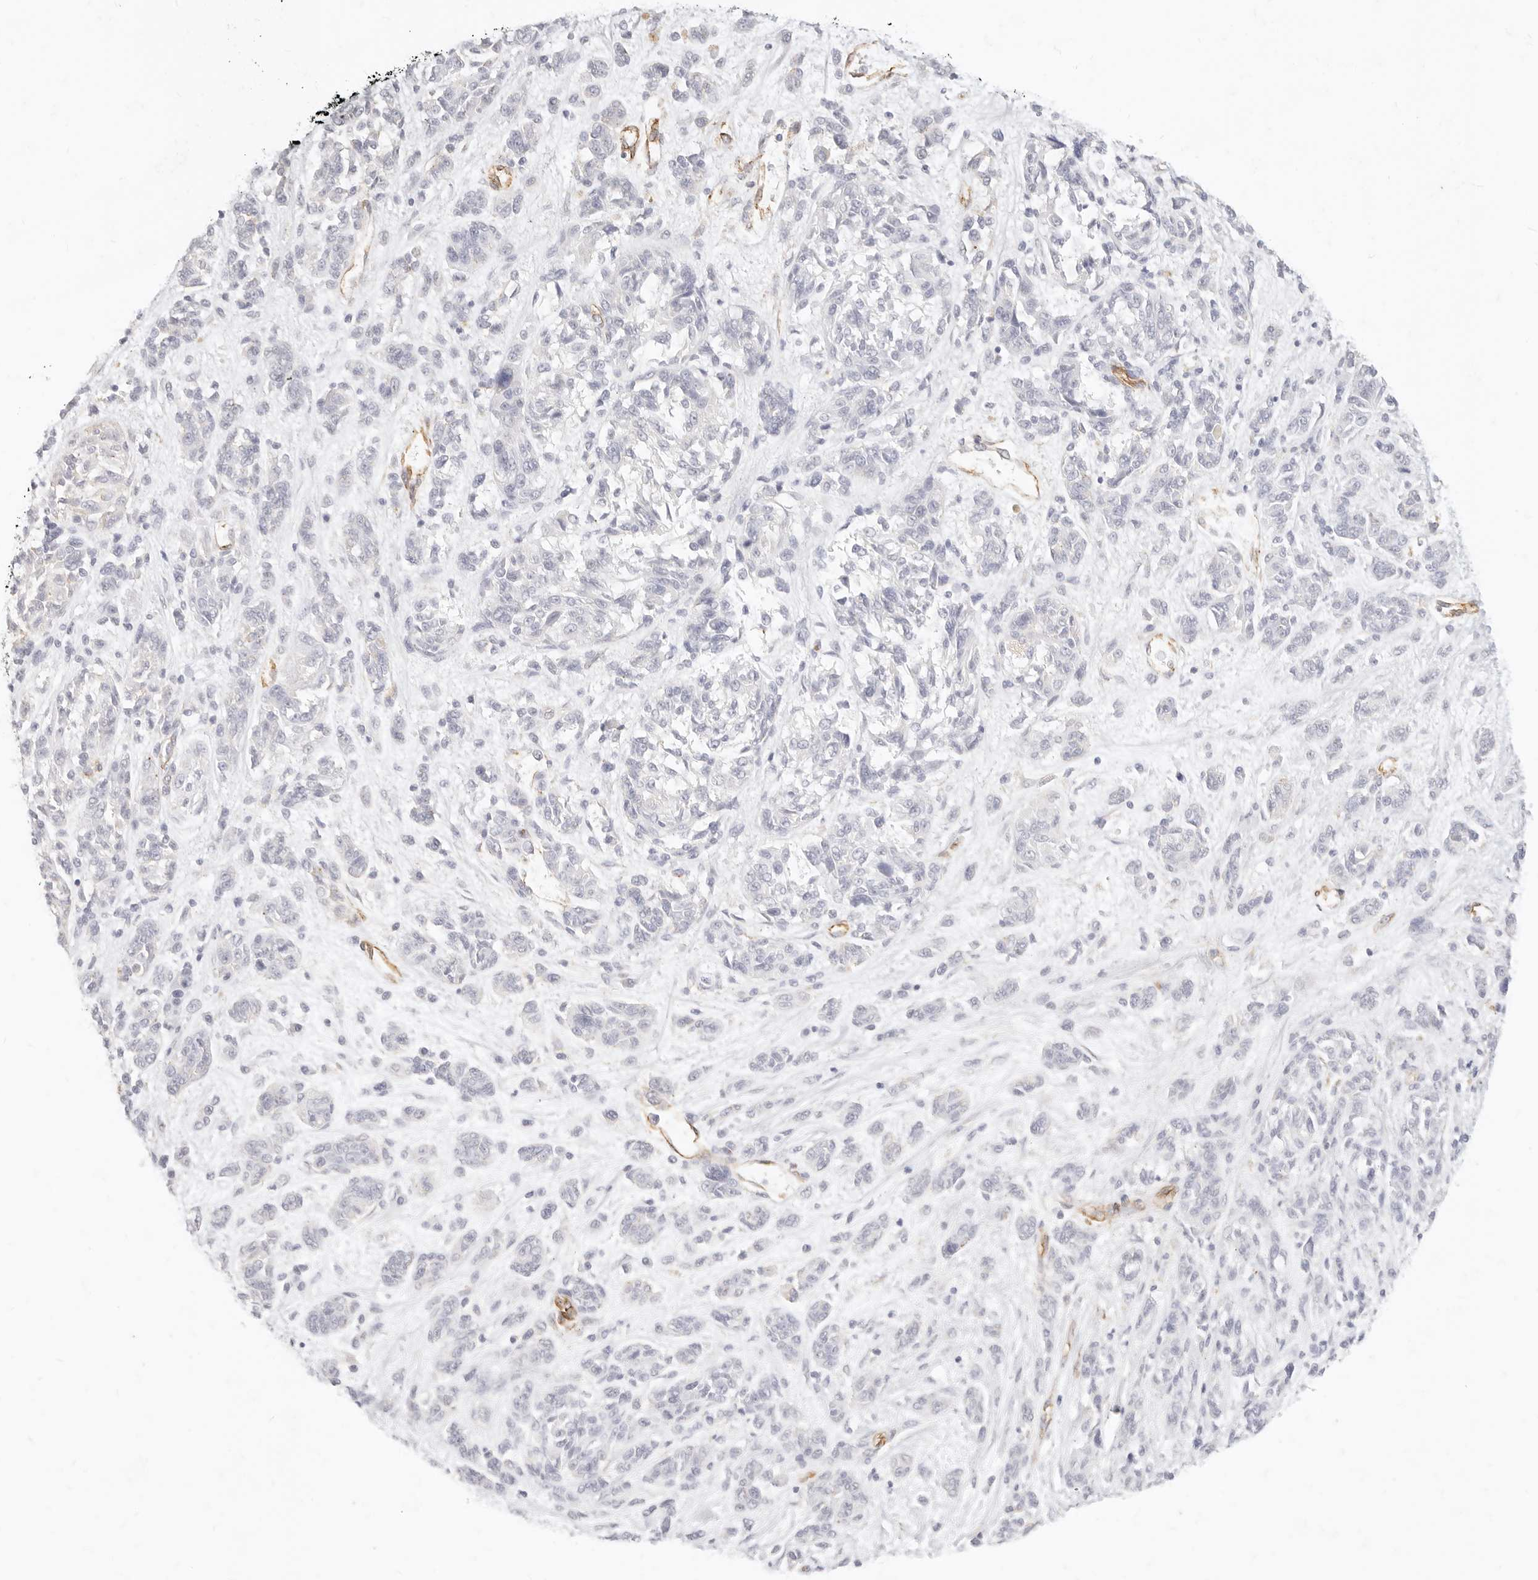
{"staining": {"intensity": "negative", "quantity": "none", "location": "none"}, "tissue": "melanoma", "cell_type": "Tumor cells", "image_type": "cancer", "snomed": [{"axis": "morphology", "description": "Malignant melanoma, NOS"}, {"axis": "topography", "description": "Skin"}], "caption": "Immunohistochemical staining of human melanoma demonstrates no significant staining in tumor cells.", "gene": "NUS1", "patient": {"sex": "male", "age": 53}}